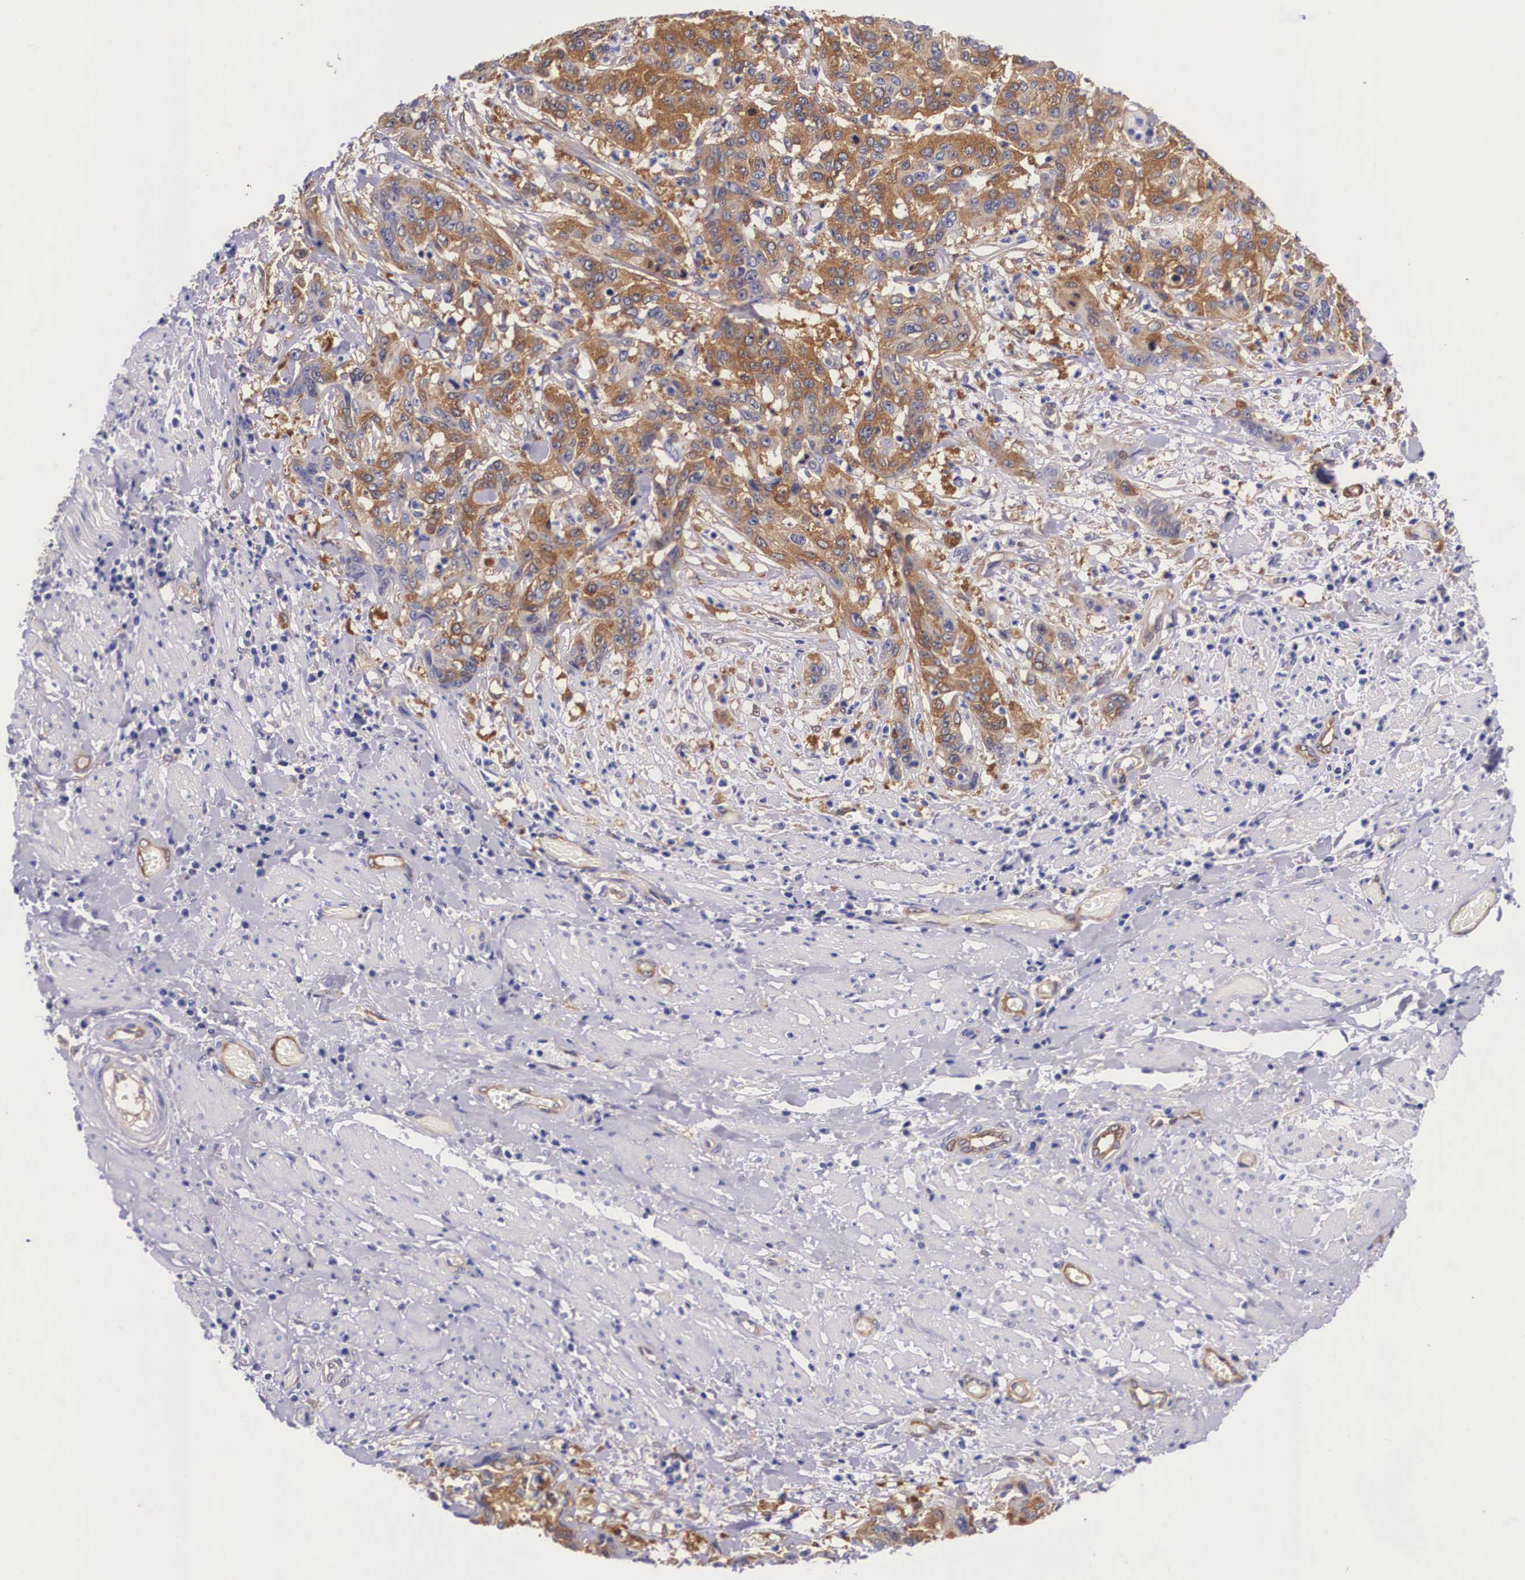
{"staining": {"intensity": "strong", "quantity": "25%-75%", "location": "cytoplasmic/membranous"}, "tissue": "cervical cancer", "cell_type": "Tumor cells", "image_type": "cancer", "snomed": [{"axis": "morphology", "description": "Squamous cell carcinoma, NOS"}, {"axis": "topography", "description": "Cervix"}], "caption": "Immunohistochemical staining of human cervical cancer (squamous cell carcinoma) shows high levels of strong cytoplasmic/membranous protein positivity in approximately 25%-75% of tumor cells.", "gene": "BCAR1", "patient": {"sex": "female", "age": 41}}